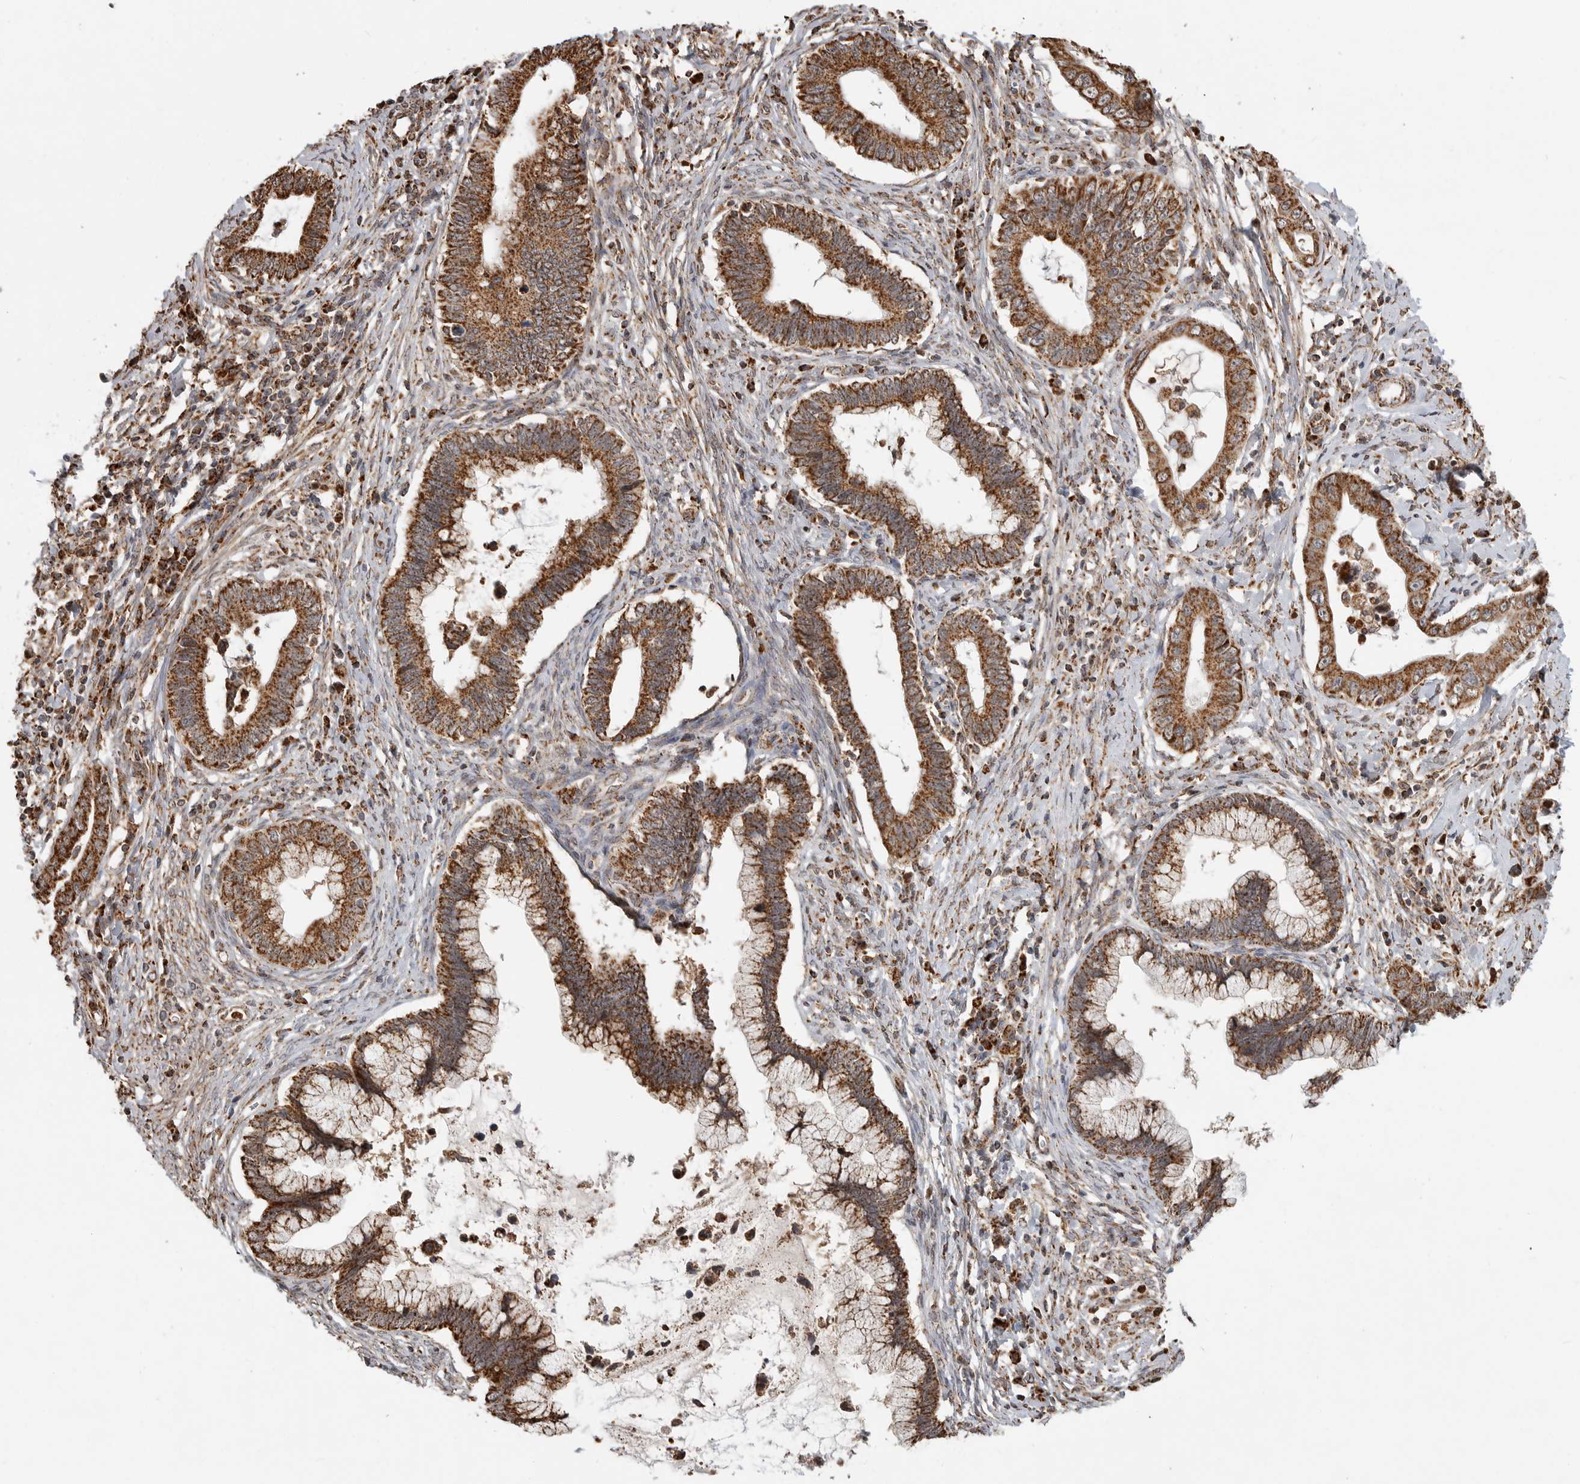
{"staining": {"intensity": "strong", "quantity": ">75%", "location": "cytoplasmic/membranous"}, "tissue": "cervical cancer", "cell_type": "Tumor cells", "image_type": "cancer", "snomed": [{"axis": "morphology", "description": "Adenocarcinoma, NOS"}, {"axis": "topography", "description": "Cervix"}], "caption": "This photomicrograph reveals cervical adenocarcinoma stained with immunohistochemistry to label a protein in brown. The cytoplasmic/membranous of tumor cells show strong positivity for the protein. Nuclei are counter-stained blue.", "gene": "GCNT2", "patient": {"sex": "female", "age": 44}}